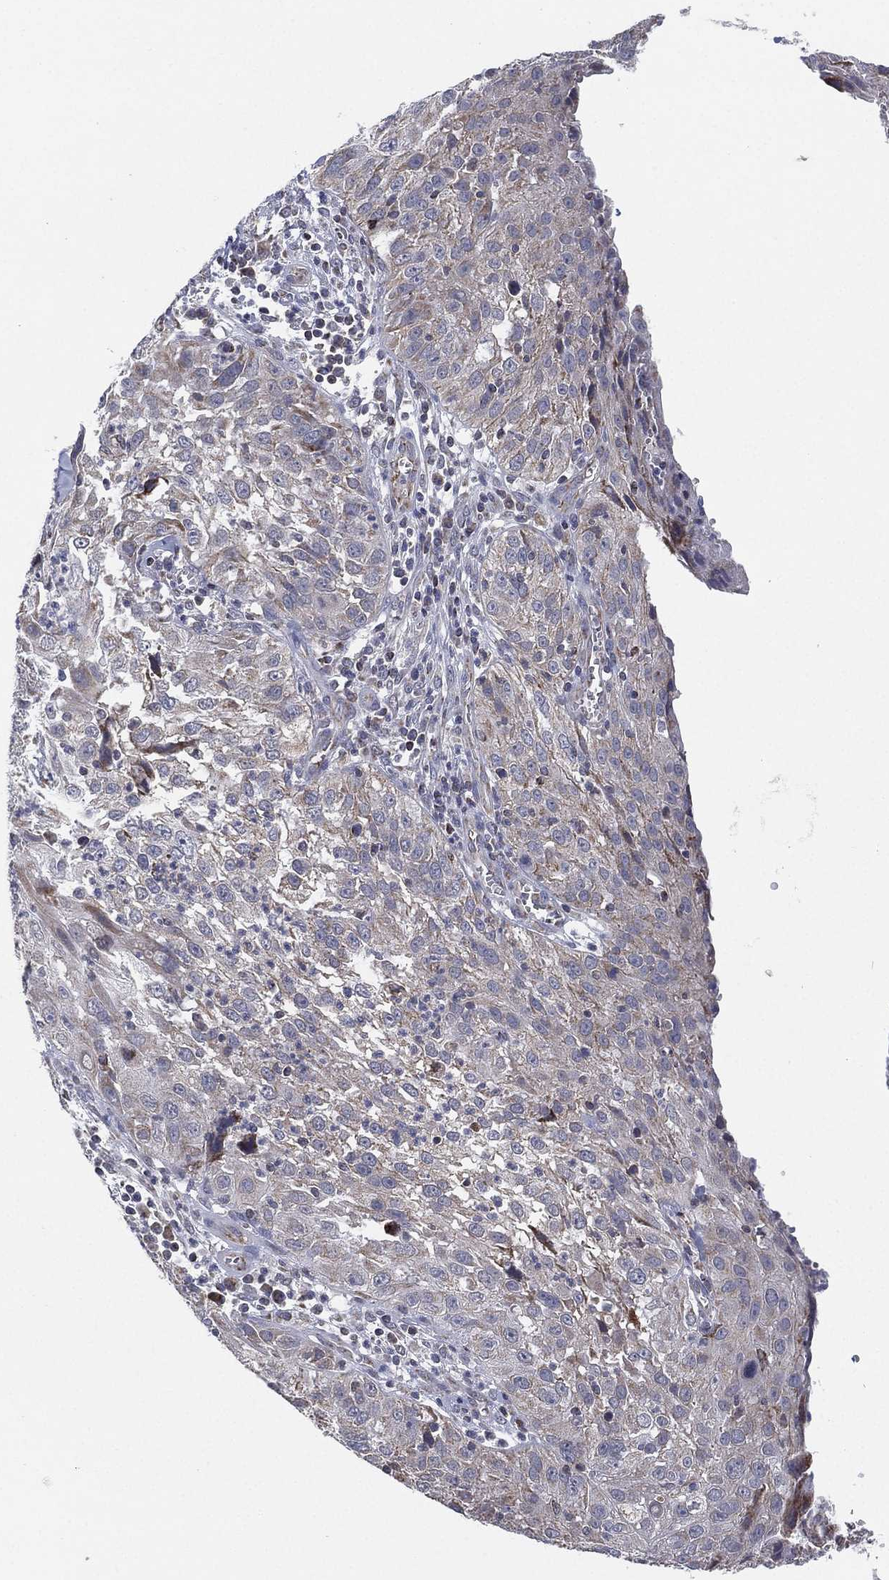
{"staining": {"intensity": "weak", "quantity": "<25%", "location": "cytoplasmic/membranous"}, "tissue": "cervical cancer", "cell_type": "Tumor cells", "image_type": "cancer", "snomed": [{"axis": "morphology", "description": "Squamous cell carcinoma, NOS"}, {"axis": "topography", "description": "Cervix"}], "caption": "An image of human squamous cell carcinoma (cervical) is negative for staining in tumor cells.", "gene": "PSMG4", "patient": {"sex": "female", "age": 32}}